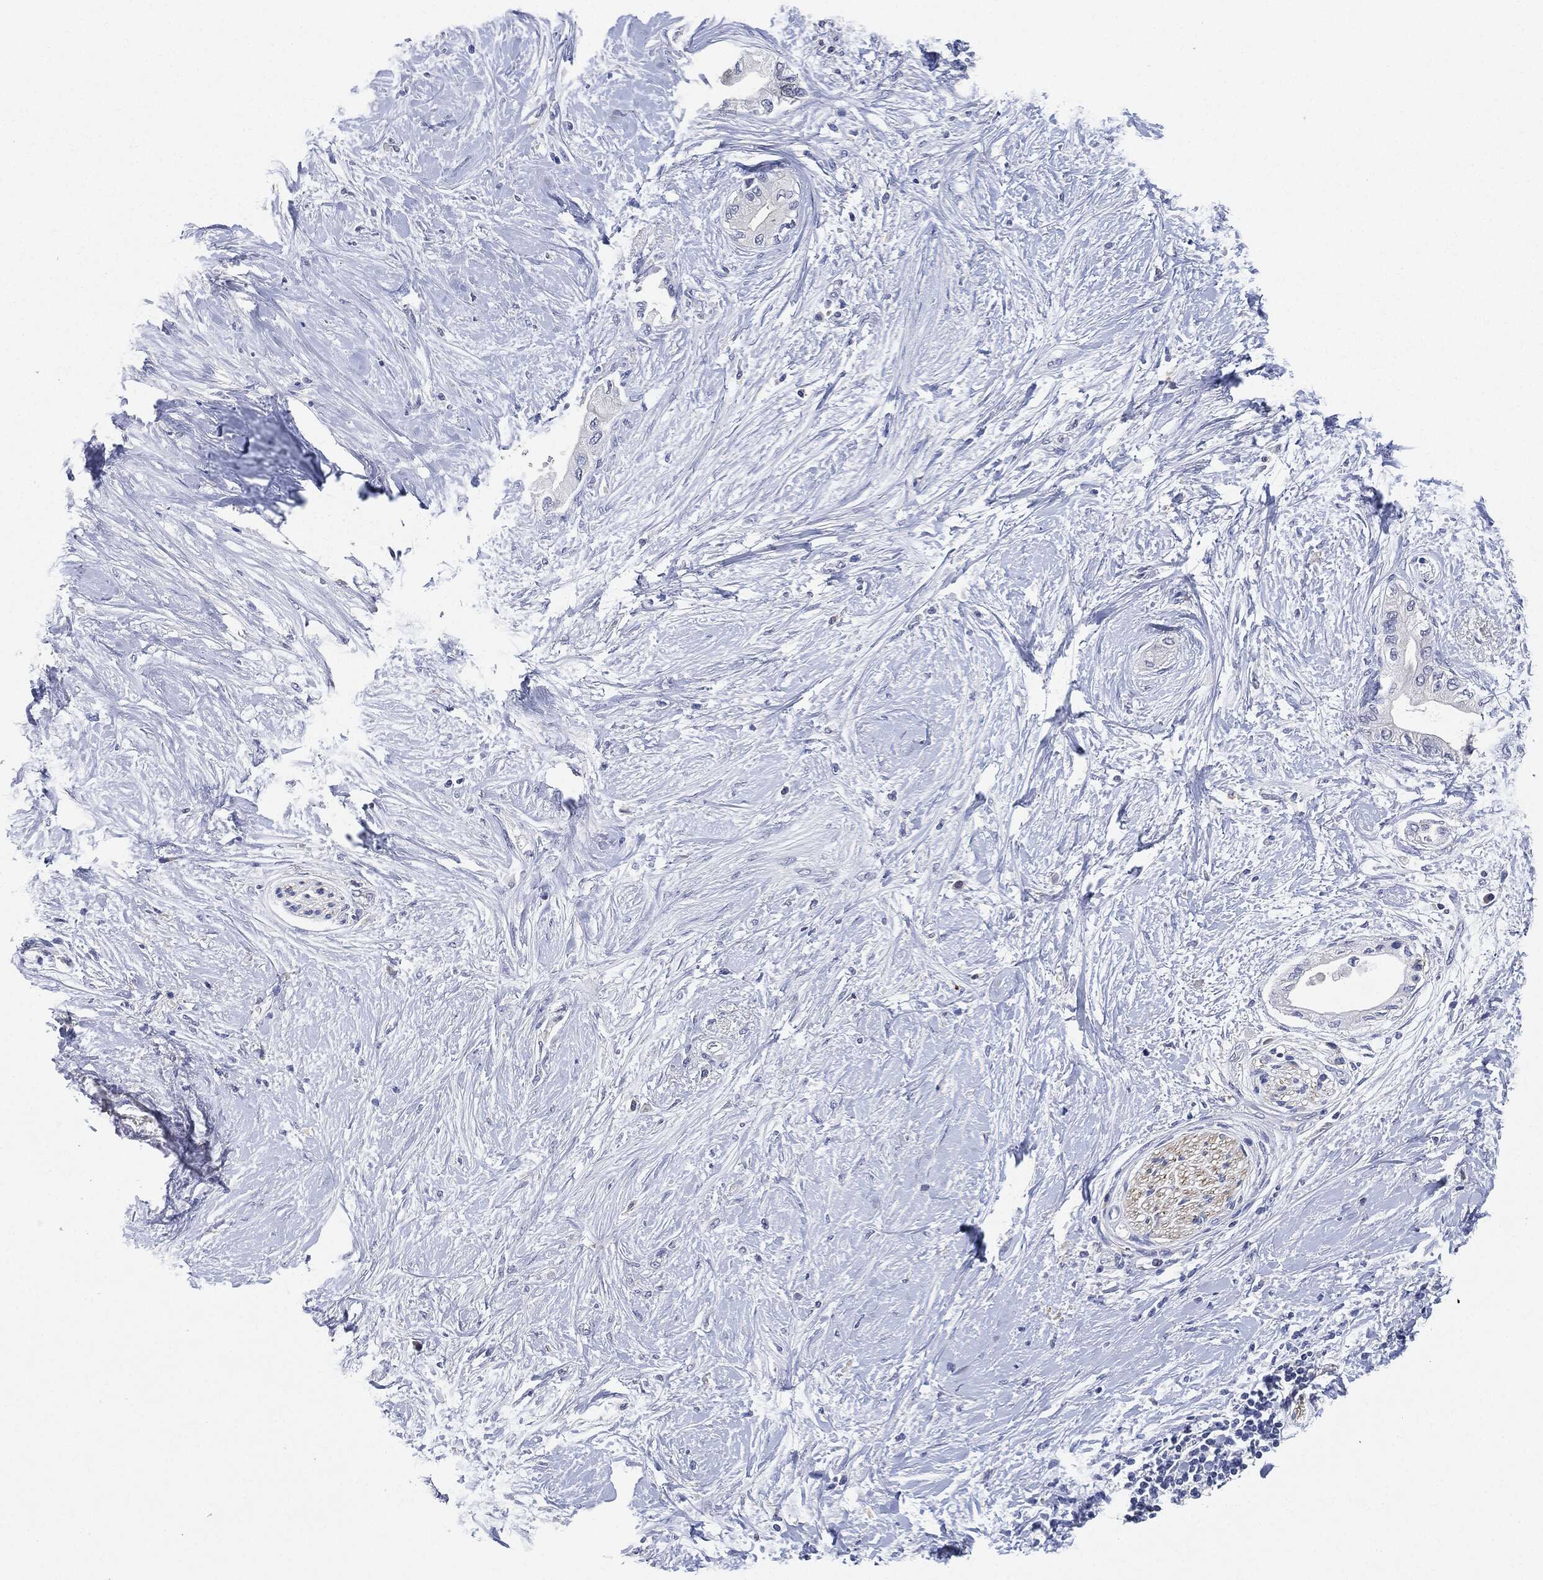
{"staining": {"intensity": "negative", "quantity": "none", "location": "none"}, "tissue": "pancreatic cancer", "cell_type": "Tumor cells", "image_type": "cancer", "snomed": [{"axis": "morphology", "description": "Normal tissue, NOS"}, {"axis": "morphology", "description": "Adenocarcinoma, NOS"}, {"axis": "topography", "description": "Pancreas"}, {"axis": "topography", "description": "Duodenum"}], "caption": "Tumor cells are negative for protein expression in human pancreatic cancer (adenocarcinoma). Brightfield microscopy of immunohistochemistry stained with DAB (brown) and hematoxylin (blue), captured at high magnification.", "gene": "NTRK1", "patient": {"sex": "female", "age": 60}}